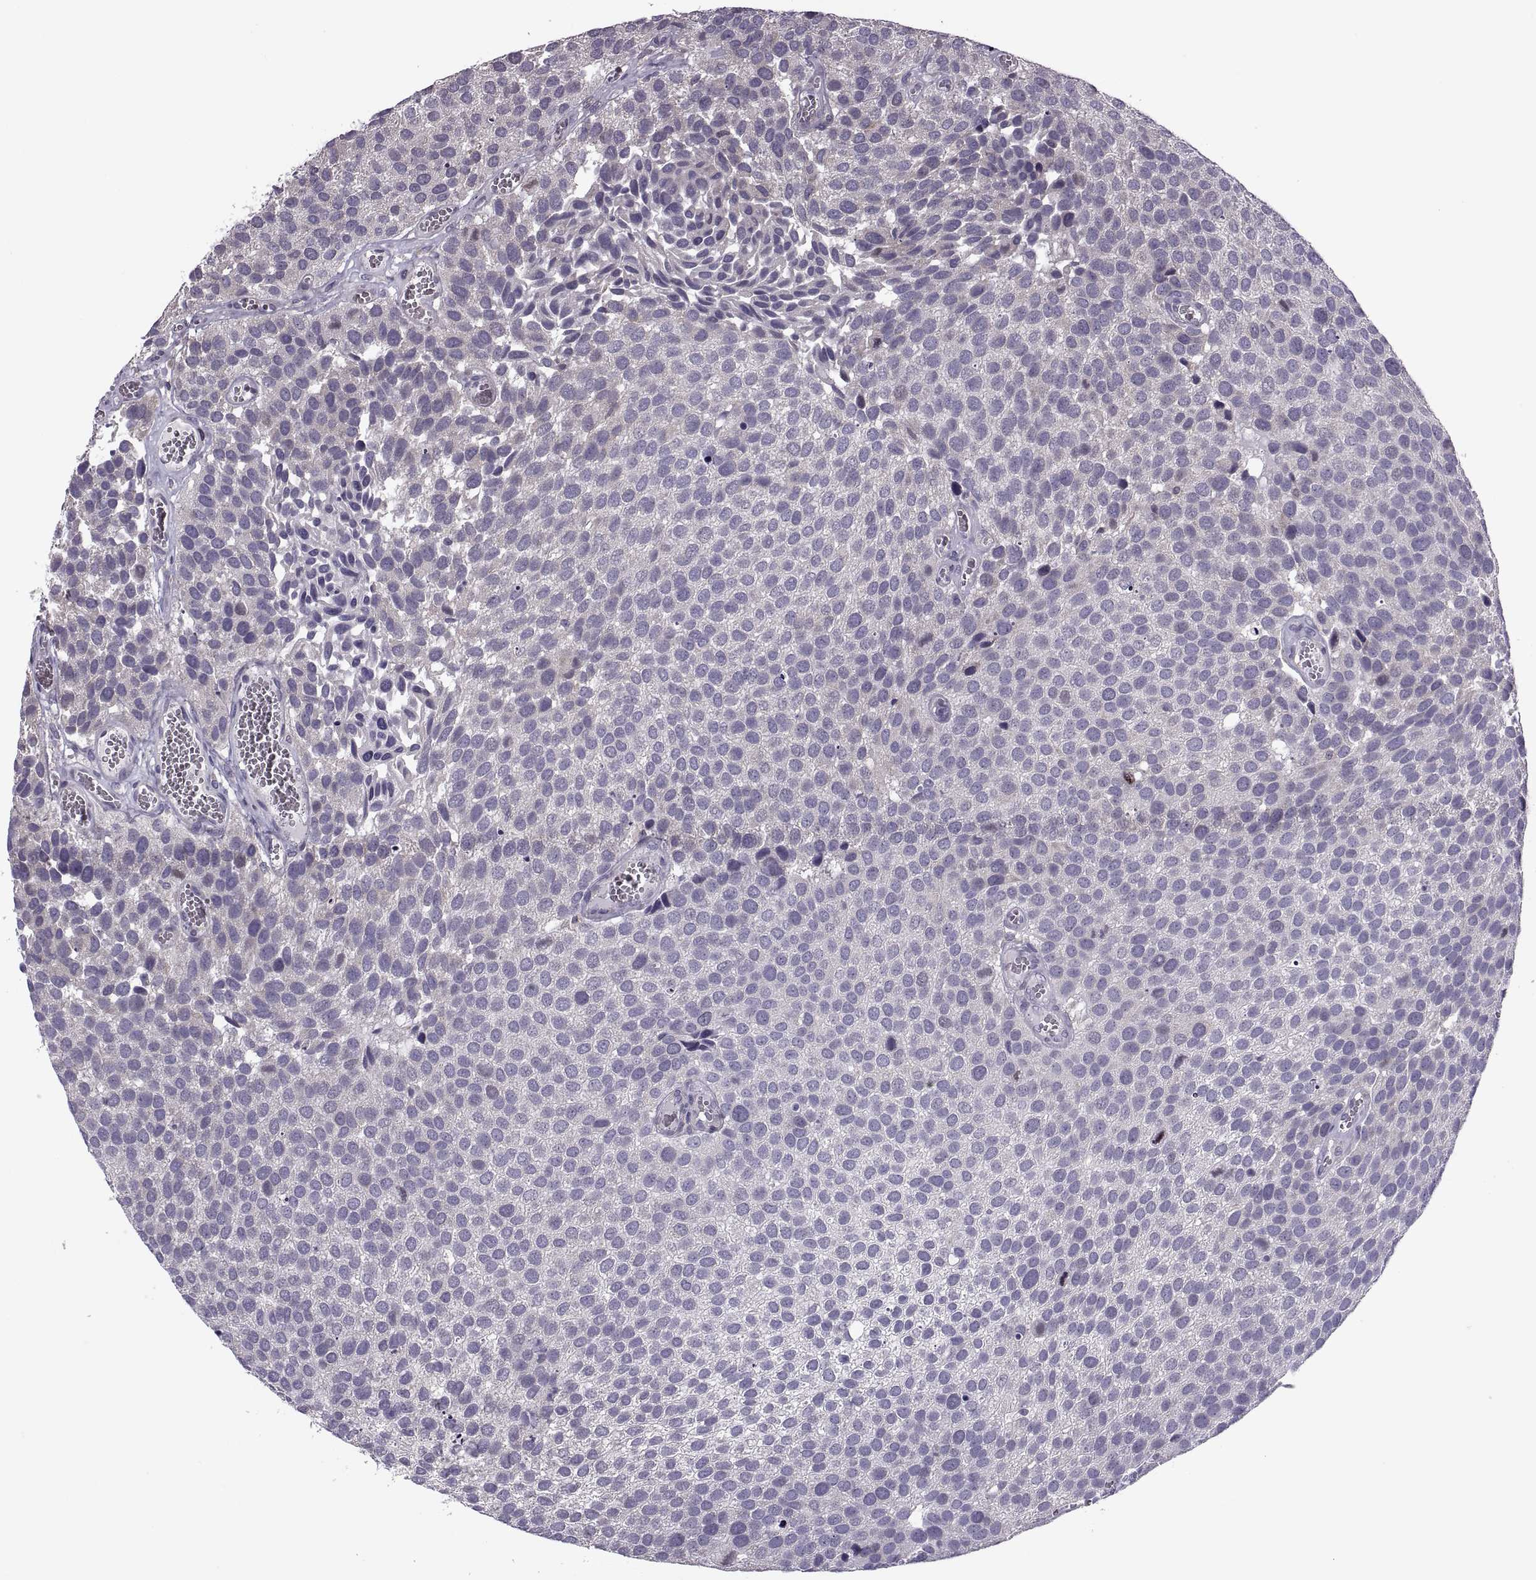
{"staining": {"intensity": "weak", "quantity": "25%-75%", "location": "cytoplasmic/membranous"}, "tissue": "urothelial cancer", "cell_type": "Tumor cells", "image_type": "cancer", "snomed": [{"axis": "morphology", "description": "Urothelial carcinoma, Low grade"}, {"axis": "topography", "description": "Urinary bladder"}], "caption": "DAB (3,3'-diaminobenzidine) immunohistochemical staining of human low-grade urothelial carcinoma exhibits weak cytoplasmic/membranous protein positivity in about 25%-75% of tumor cells.", "gene": "LETM2", "patient": {"sex": "female", "age": 69}}